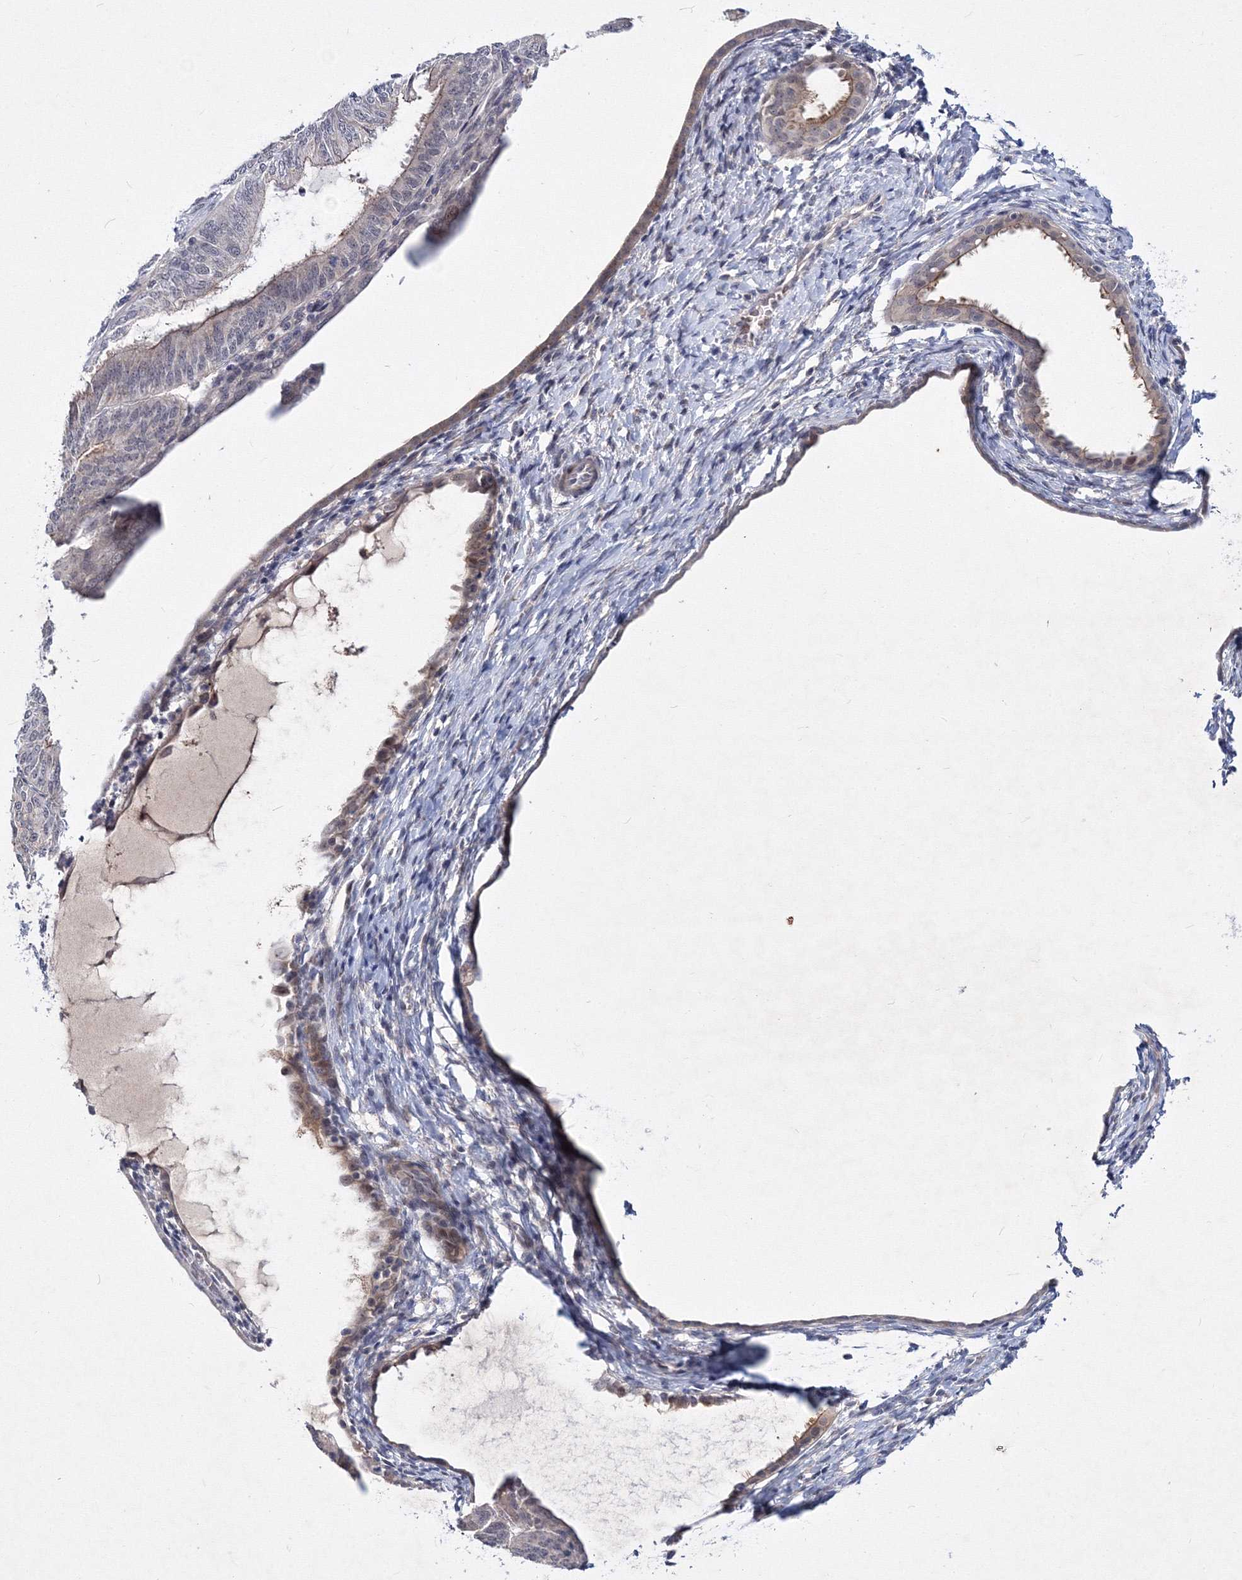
{"staining": {"intensity": "moderate", "quantity": "<25%", "location": "cytoplasmic/membranous"}, "tissue": "endometrial cancer", "cell_type": "Tumor cells", "image_type": "cancer", "snomed": [{"axis": "morphology", "description": "Adenocarcinoma, NOS"}, {"axis": "topography", "description": "Endometrium"}], "caption": "A brown stain labels moderate cytoplasmic/membranous expression of a protein in endometrial cancer tumor cells.", "gene": "C11orf52", "patient": {"sex": "female", "age": 58}}